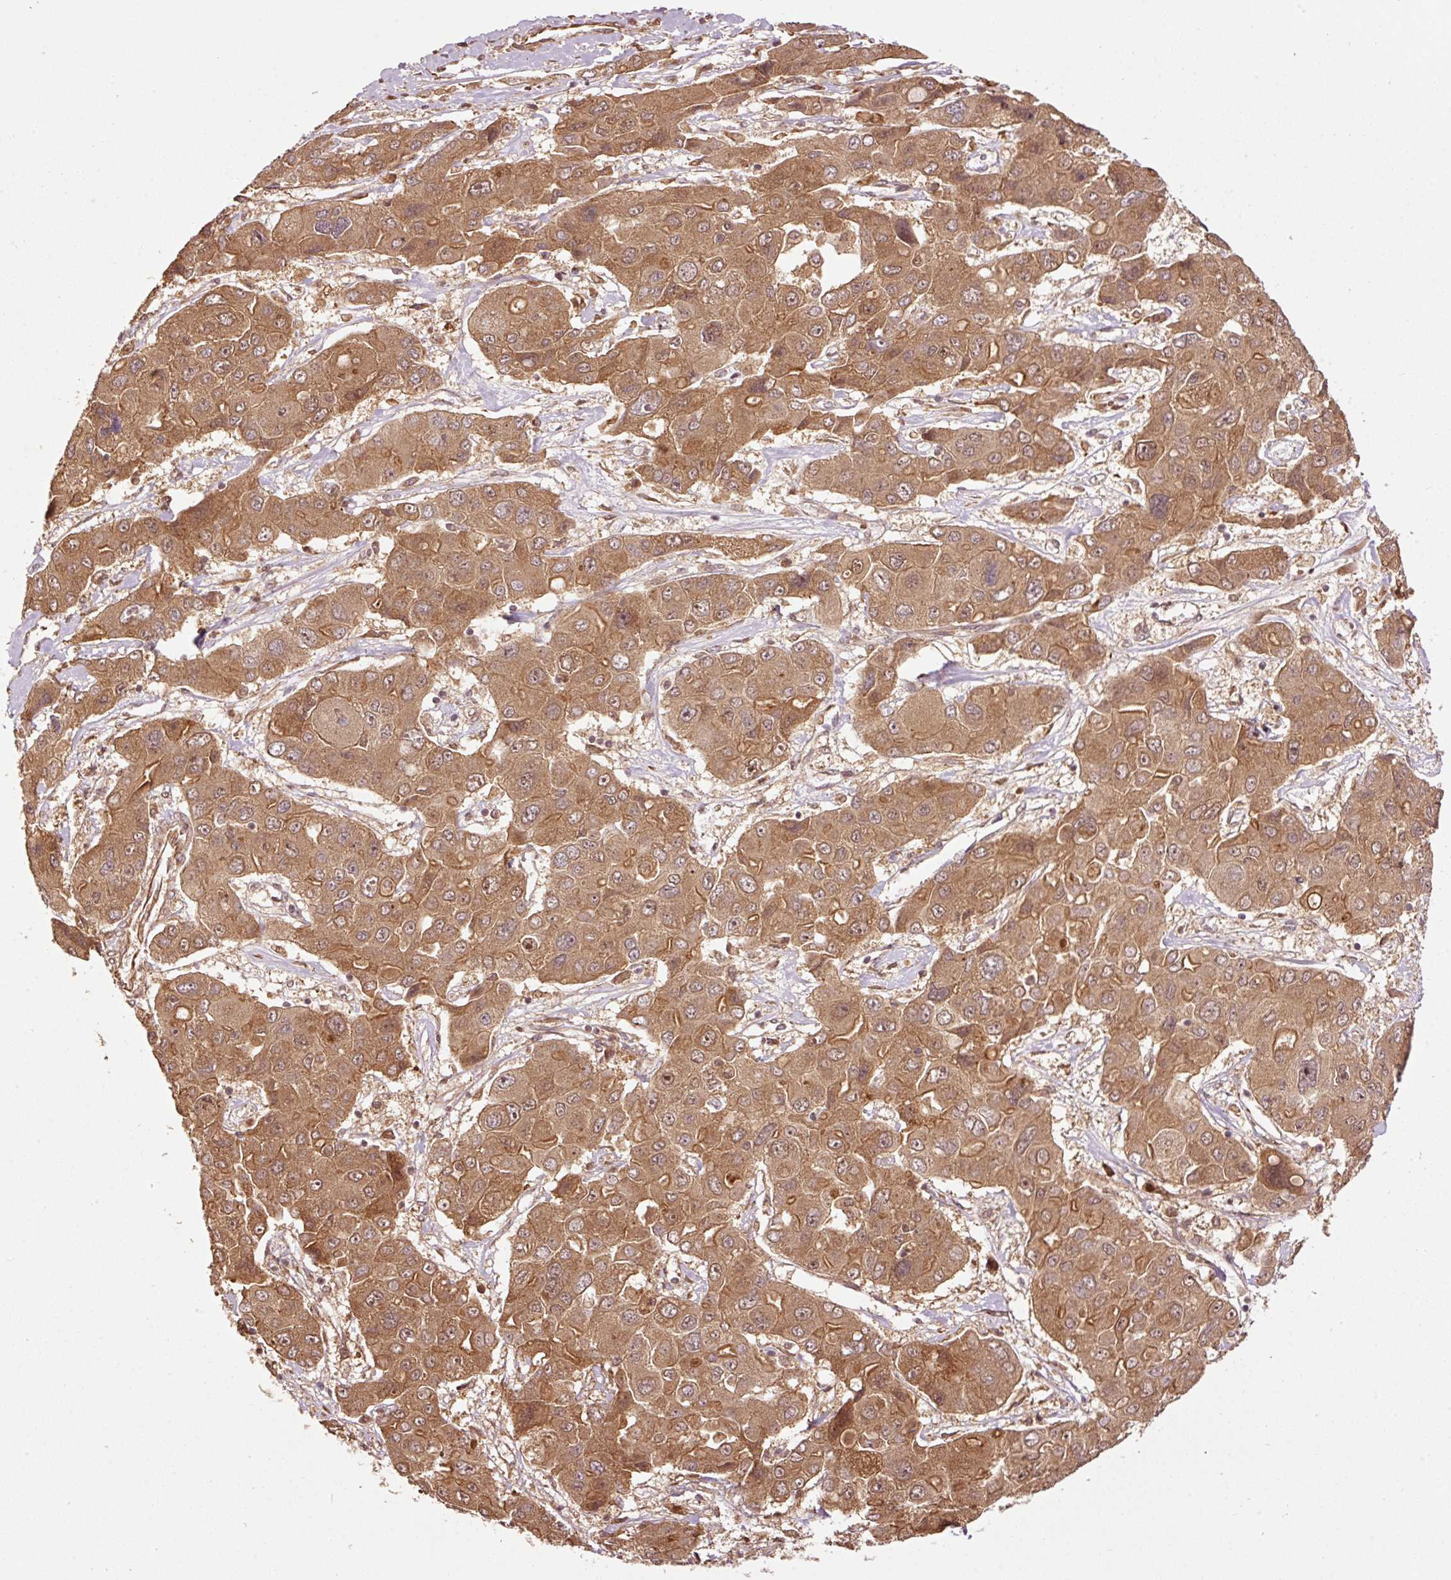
{"staining": {"intensity": "moderate", "quantity": ">75%", "location": "cytoplasmic/membranous,nuclear"}, "tissue": "liver cancer", "cell_type": "Tumor cells", "image_type": "cancer", "snomed": [{"axis": "morphology", "description": "Cholangiocarcinoma"}, {"axis": "topography", "description": "Liver"}], "caption": "Immunohistochemistry (IHC) (DAB) staining of human liver cholangiocarcinoma reveals moderate cytoplasmic/membranous and nuclear protein positivity in approximately >75% of tumor cells. (Stains: DAB in brown, nuclei in blue, Microscopy: brightfield microscopy at high magnification).", "gene": "OXER1", "patient": {"sex": "male", "age": 67}}